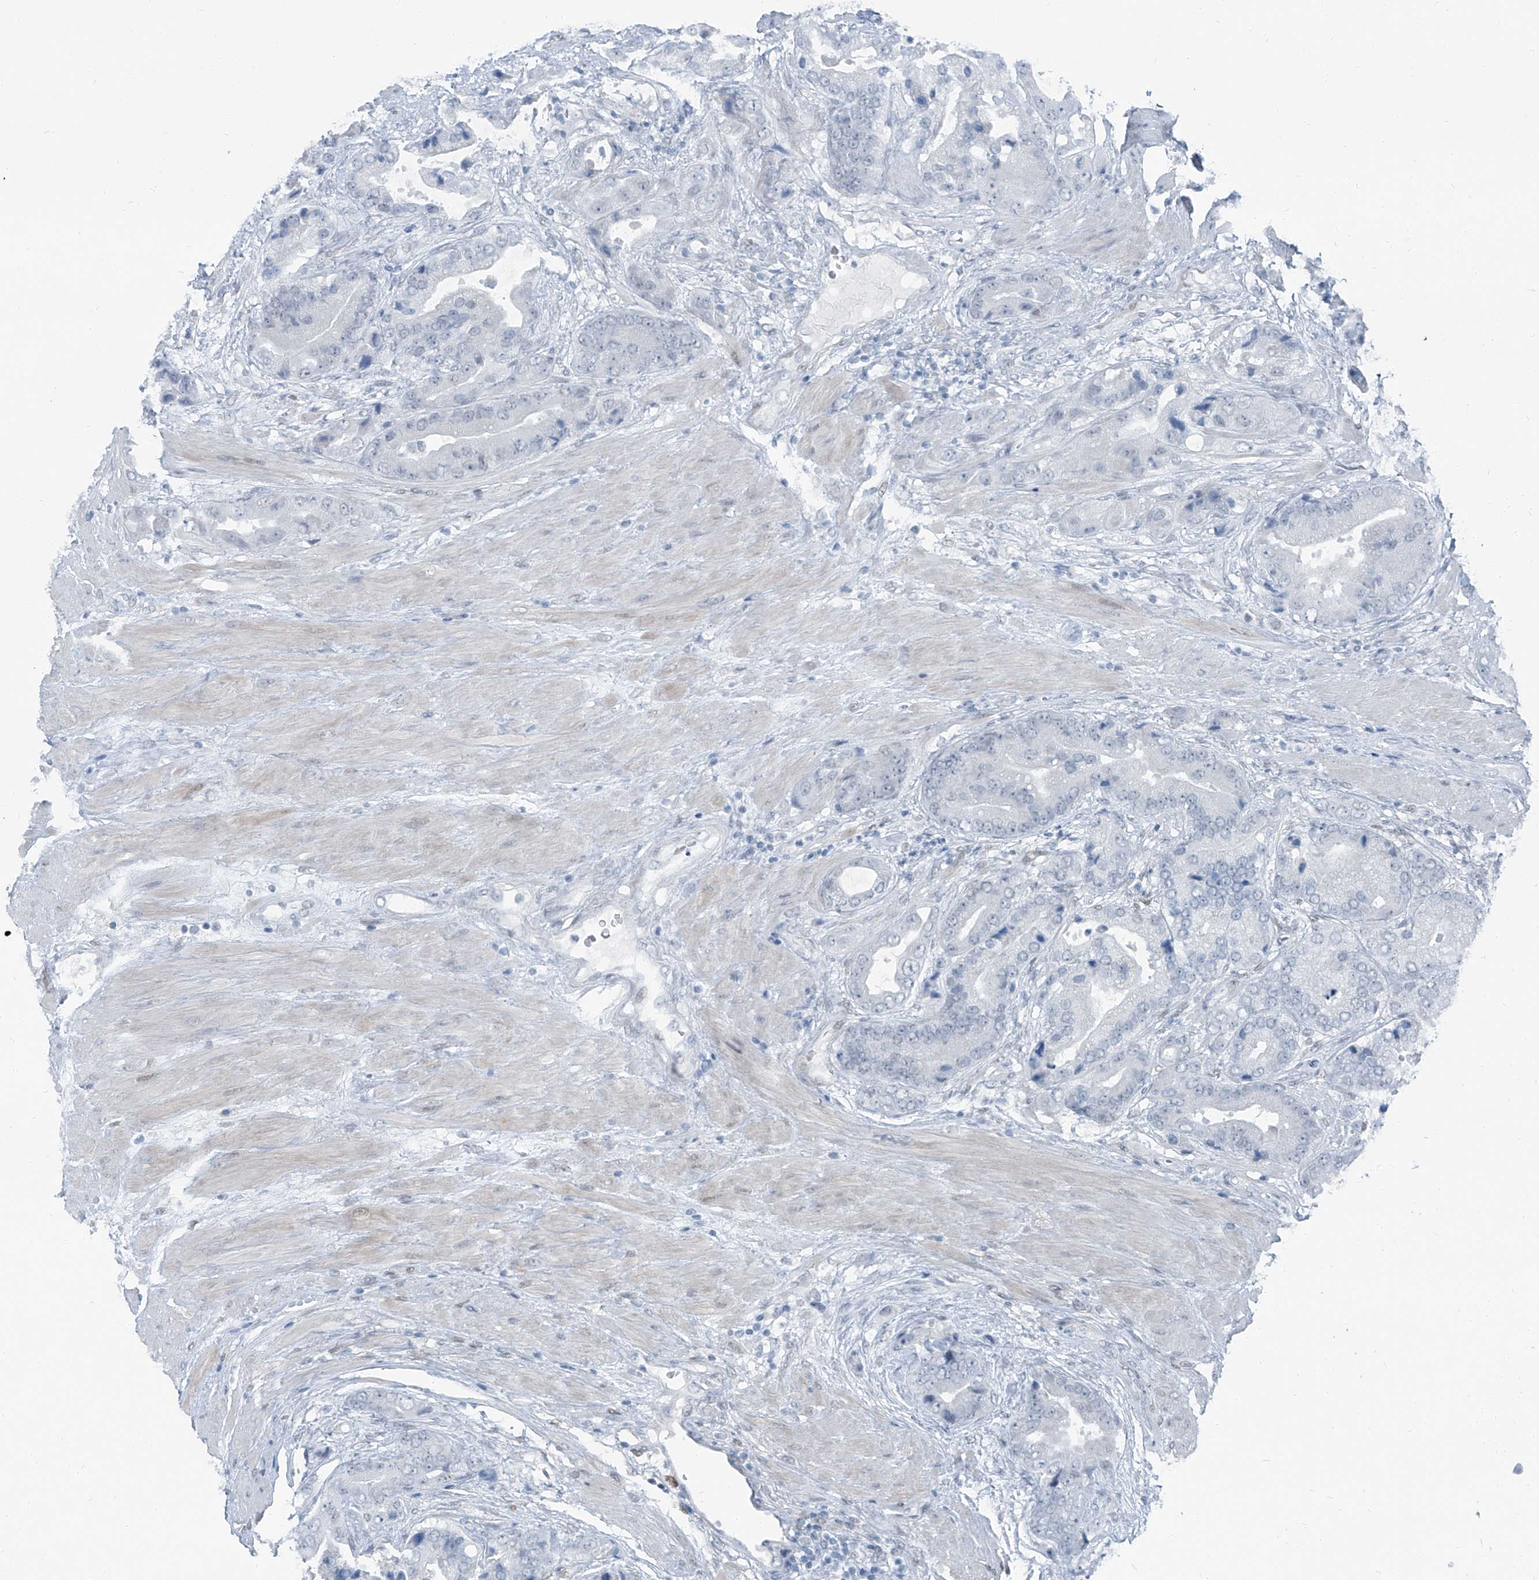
{"staining": {"intensity": "negative", "quantity": "none", "location": "none"}, "tissue": "prostate cancer", "cell_type": "Tumor cells", "image_type": "cancer", "snomed": [{"axis": "morphology", "description": "Adenocarcinoma, High grade"}, {"axis": "topography", "description": "Prostate"}], "caption": "Immunohistochemistry micrograph of prostate cancer stained for a protein (brown), which shows no staining in tumor cells. Brightfield microscopy of immunohistochemistry stained with DAB (brown) and hematoxylin (blue), captured at high magnification.", "gene": "RGN", "patient": {"sex": "male", "age": 70}}